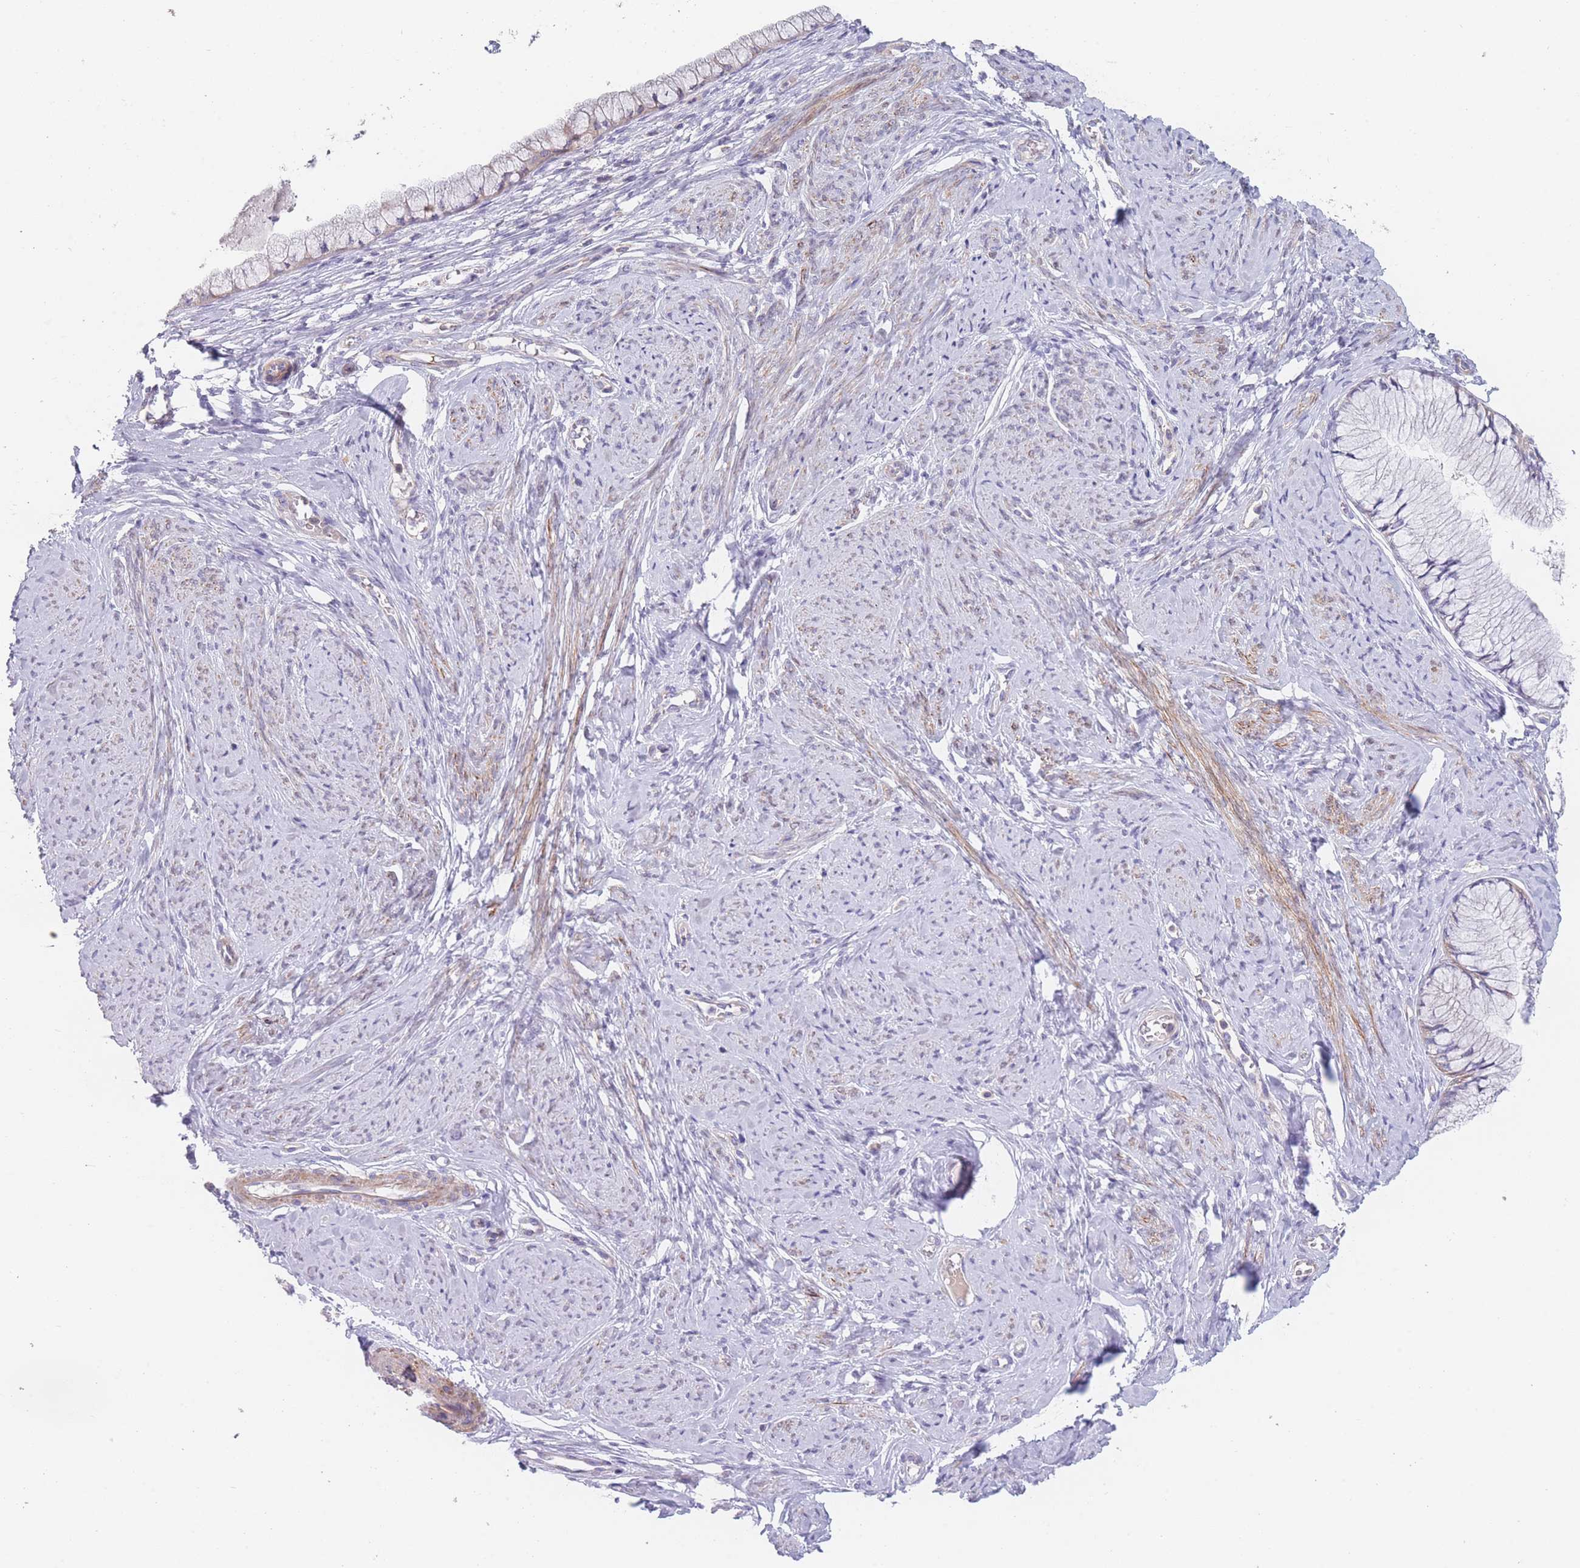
{"staining": {"intensity": "negative", "quantity": "none", "location": "none"}, "tissue": "cervix", "cell_type": "Glandular cells", "image_type": "normal", "snomed": [{"axis": "morphology", "description": "Normal tissue, NOS"}, {"axis": "topography", "description": "Cervix"}], "caption": "Immunohistochemistry (IHC) of unremarkable cervix demonstrates no positivity in glandular cells. (Brightfield microscopy of DAB immunohistochemistry (IHC) at high magnification).", "gene": "SMPD4", "patient": {"sex": "female", "age": 42}}